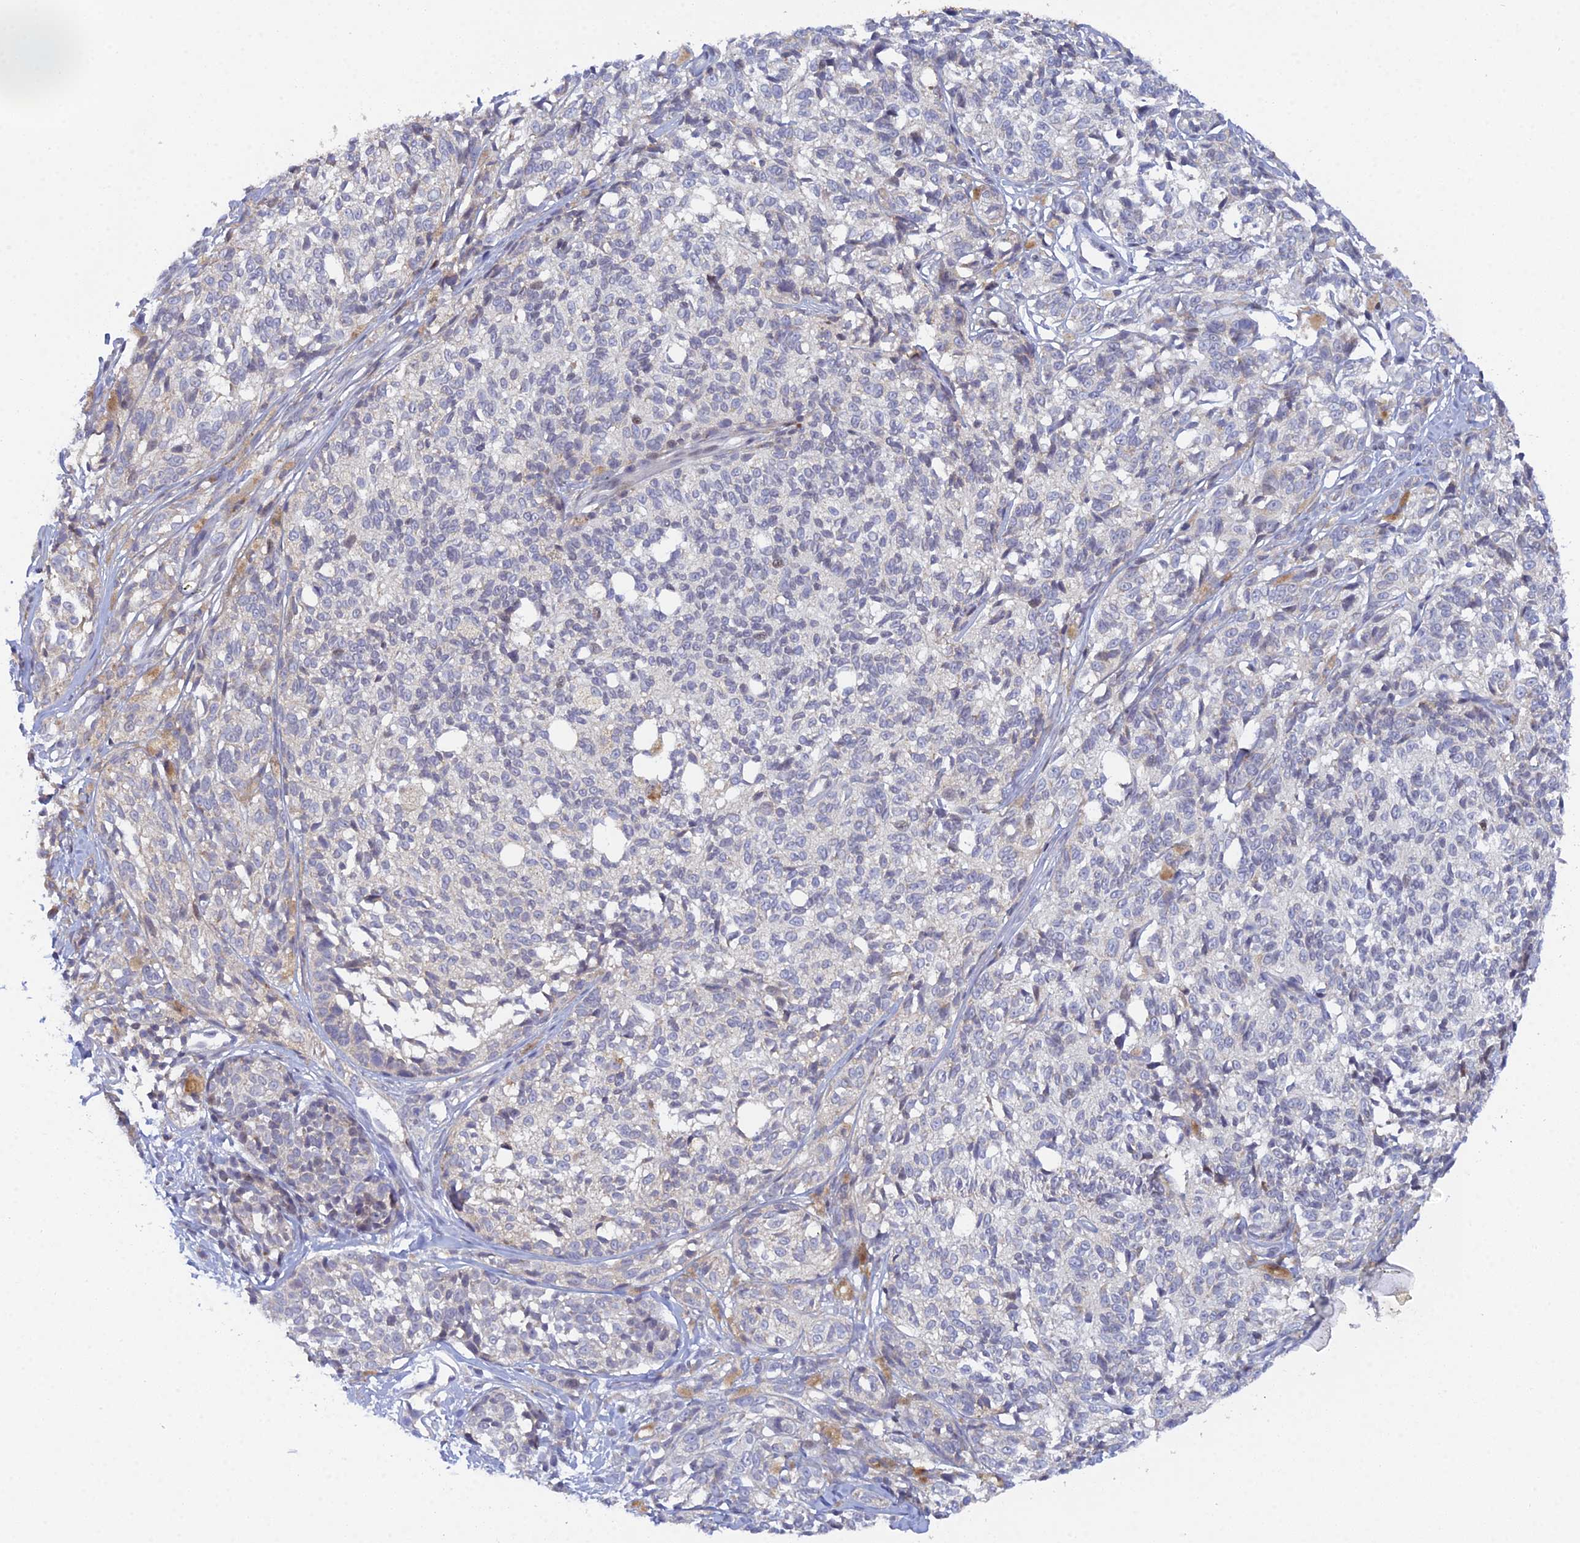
{"staining": {"intensity": "negative", "quantity": "none", "location": "none"}, "tissue": "melanoma", "cell_type": "Tumor cells", "image_type": "cancer", "snomed": [{"axis": "morphology", "description": "Malignant melanoma, NOS"}, {"axis": "topography", "description": "Skin of upper extremity"}], "caption": "Tumor cells show no significant protein expression in melanoma.", "gene": "ELOA2", "patient": {"sex": "male", "age": 40}}